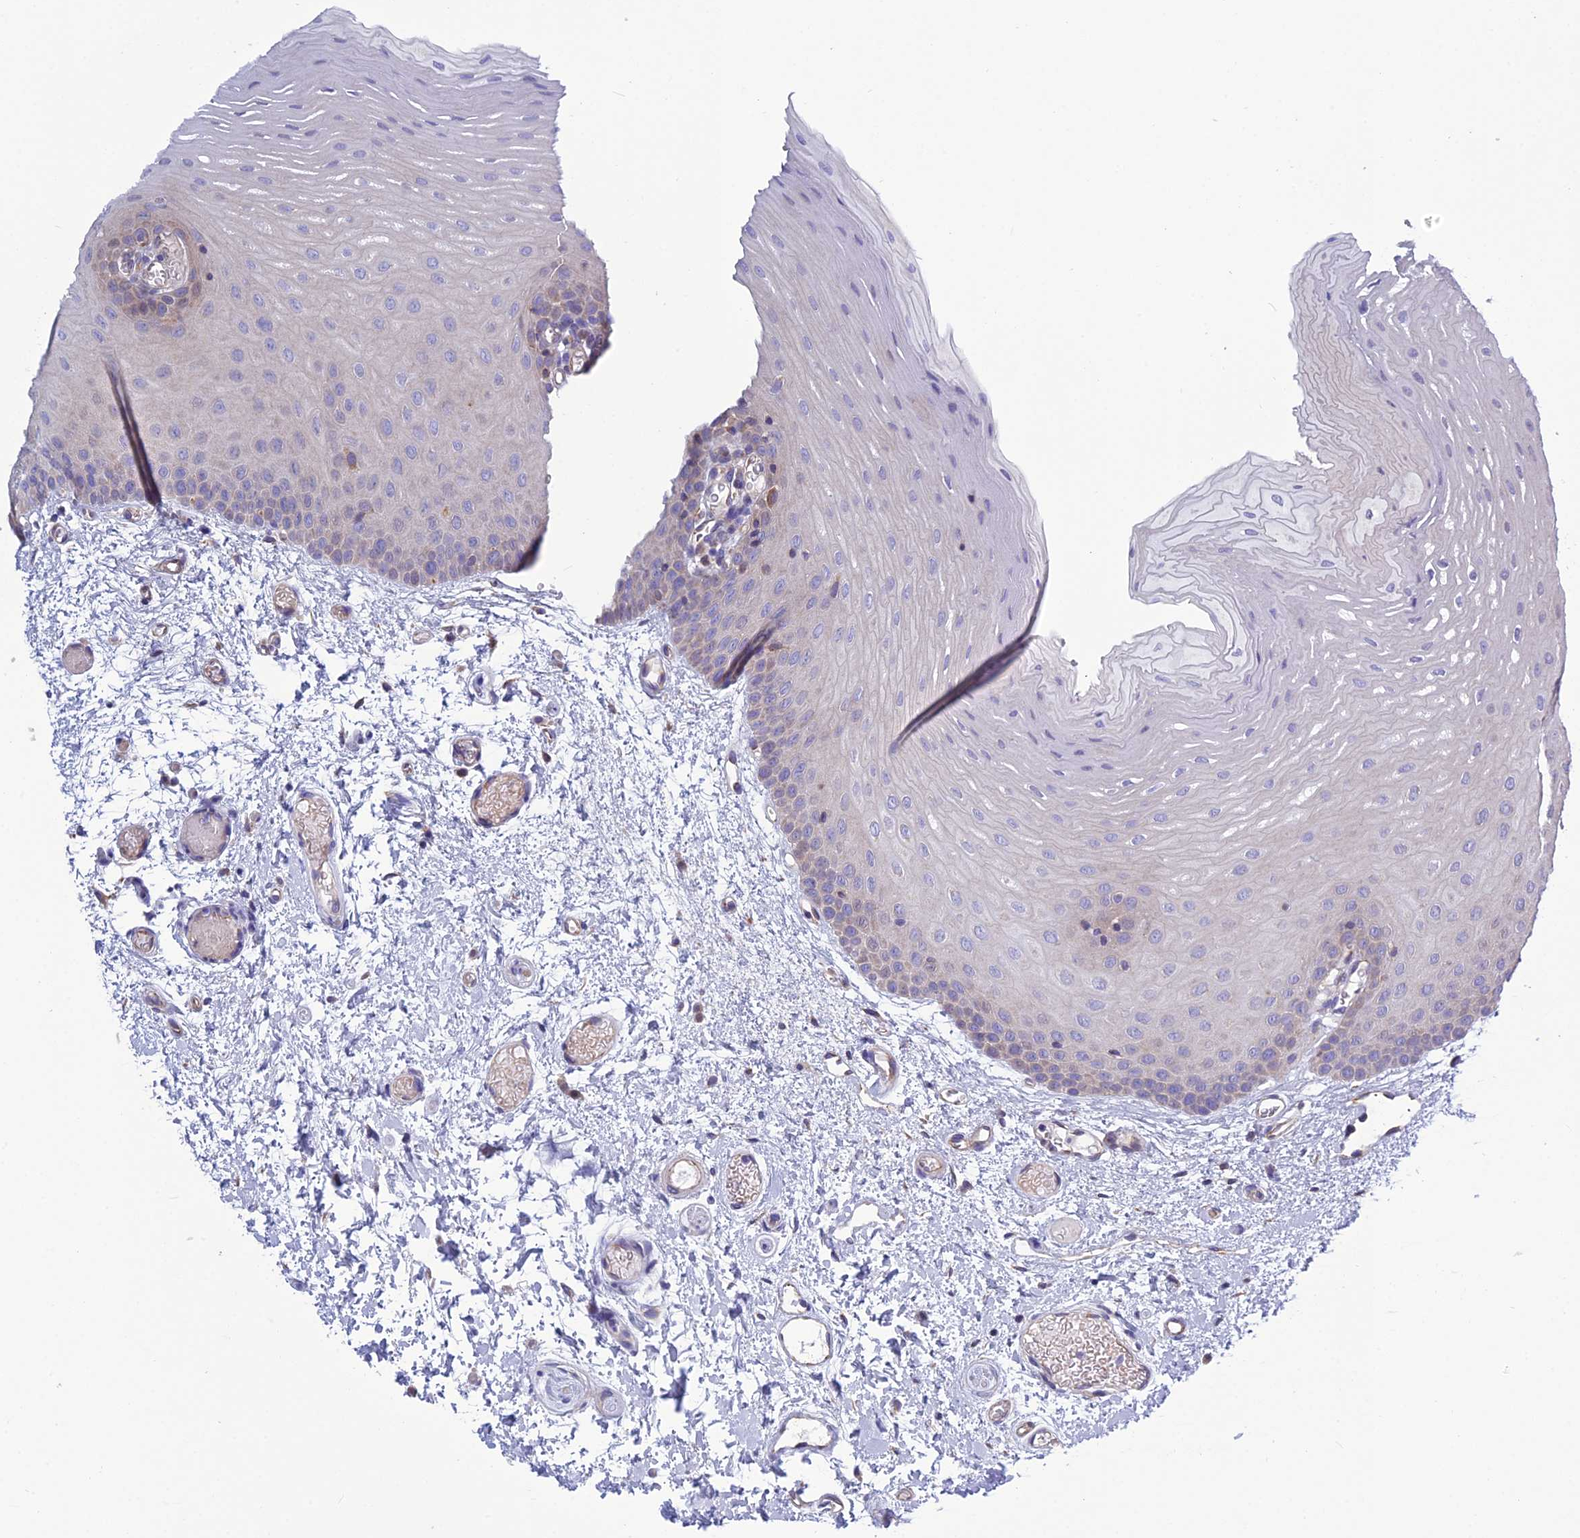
{"staining": {"intensity": "negative", "quantity": "none", "location": "none"}, "tissue": "oral mucosa", "cell_type": "Squamous epithelial cells", "image_type": "normal", "snomed": [{"axis": "morphology", "description": "Normal tissue, NOS"}, {"axis": "topography", "description": "Oral tissue"}], "caption": "This histopathology image is of unremarkable oral mucosa stained with IHC to label a protein in brown with the nuclei are counter-stained blue. There is no staining in squamous epithelial cells.", "gene": "BHMT2", "patient": {"sex": "female", "age": 70}}